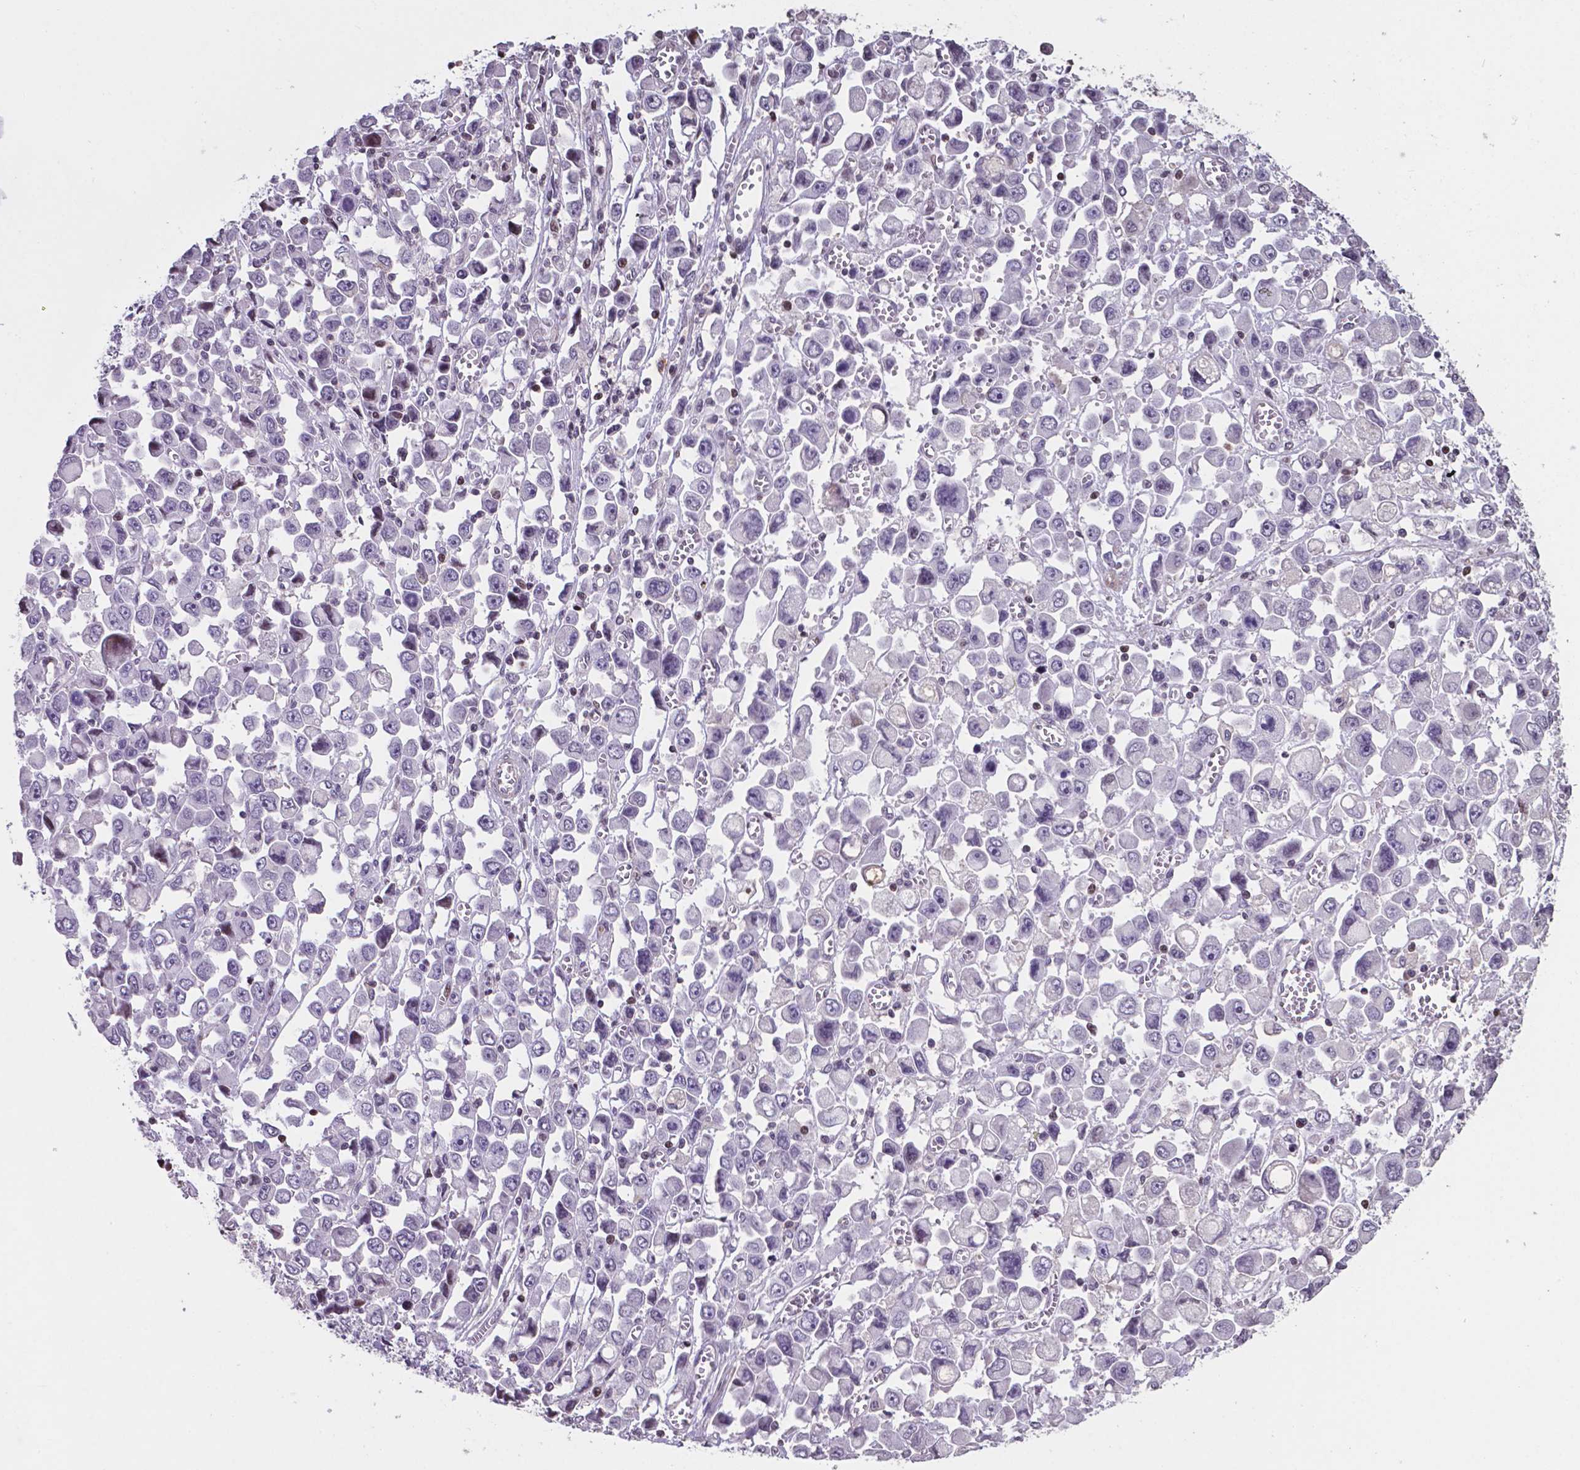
{"staining": {"intensity": "negative", "quantity": "none", "location": "none"}, "tissue": "stomach cancer", "cell_type": "Tumor cells", "image_type": "cancer", "snomed": [{"axis": "morphology", "description": "Adenocarcinoma, NOS"}, {"axis": "topography", "description": "Stomach, upper"}], "caption": "The immunohistochemistry (IHC) photomicrograph has no significant staining in tumor cells of stomach adenocarcinoma tissue.", "gene": "MLC1", "patient": {"sex": "male", "age": 70}}